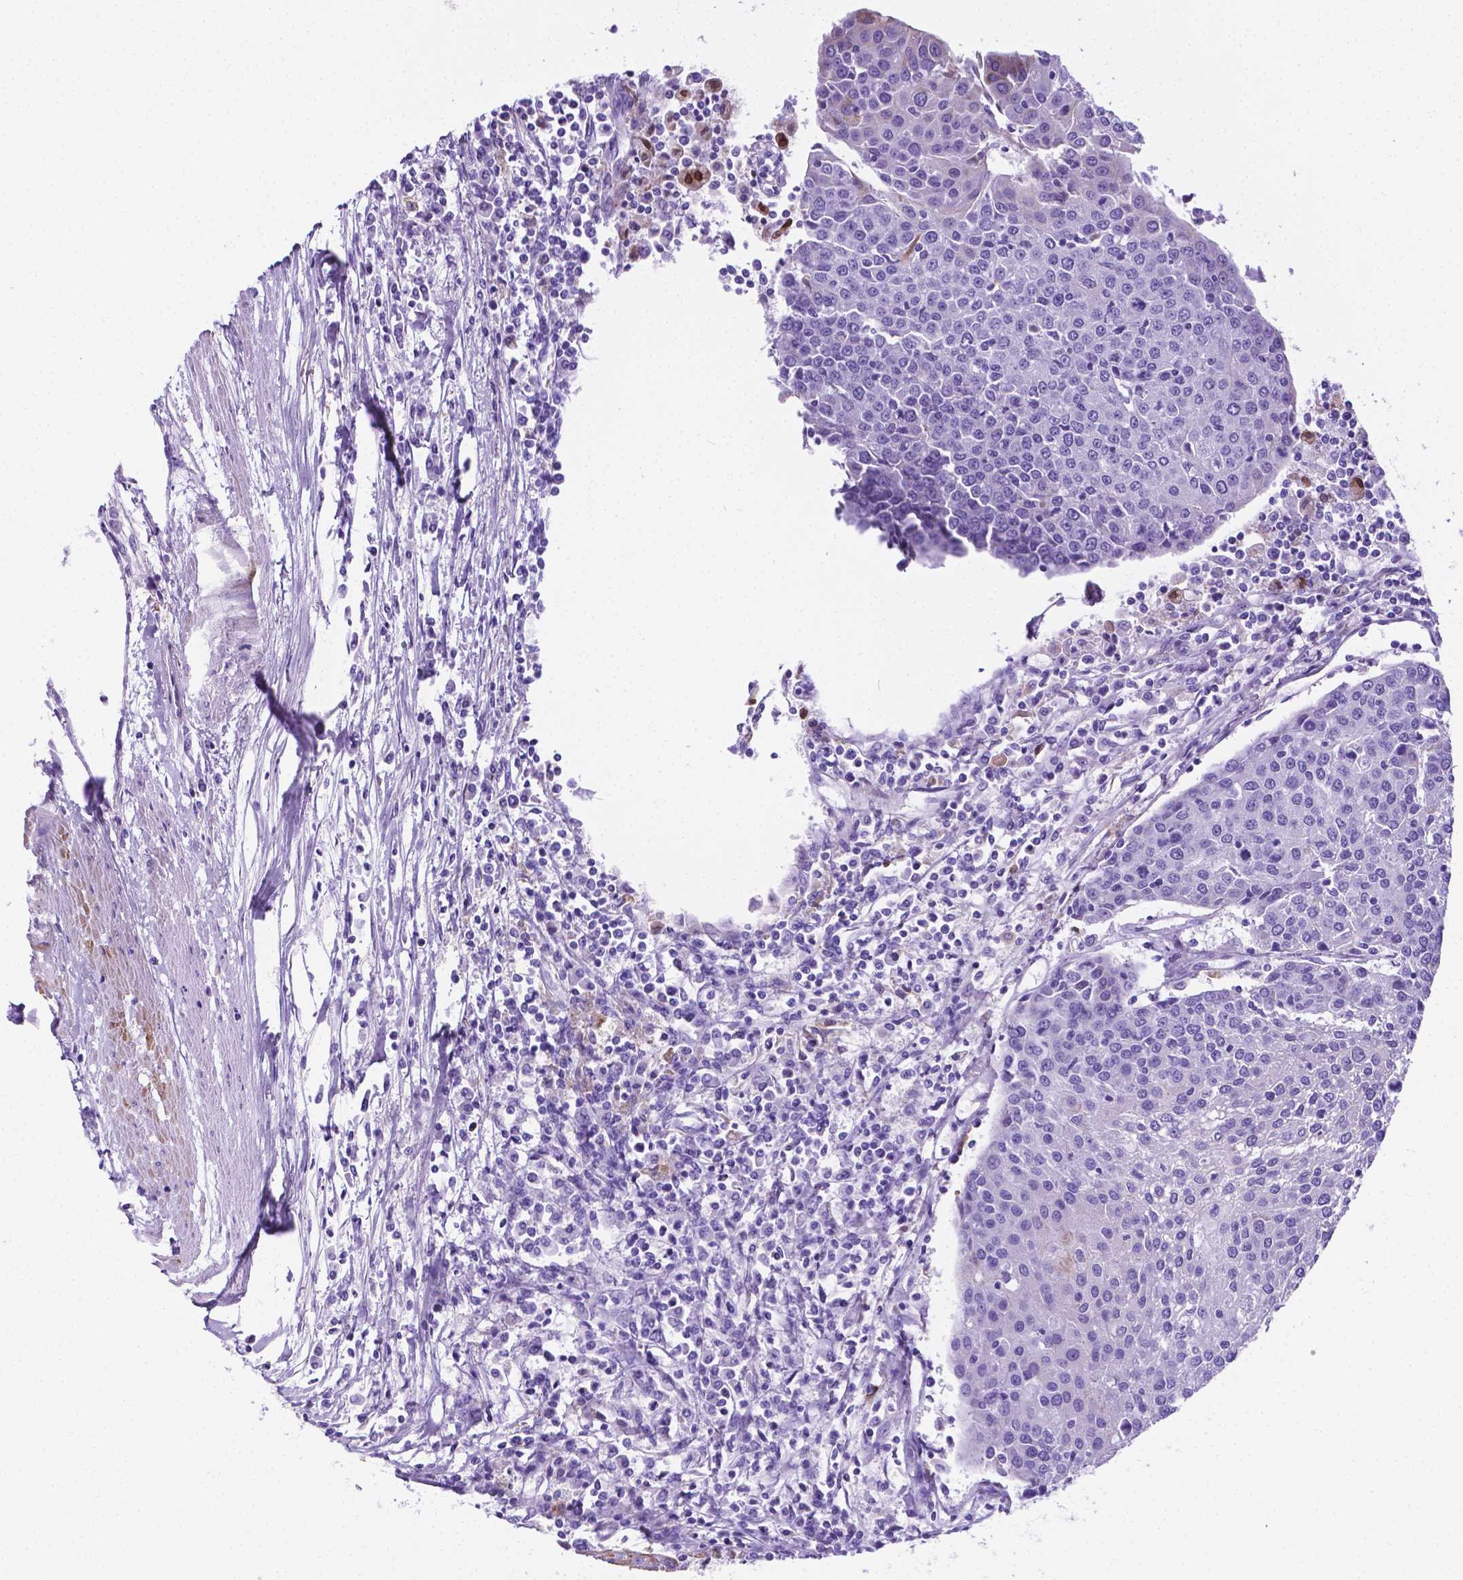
{"staining": {"intensity": "negative", "quantity": "none", "location": "none"}, "tissue": "urothelial cancer", "cell_type": "Tumor cells", "image_type": "cancer", "snomed": [{"axis": "morphology", "description": "Urothelial carcinoma, High grade"}, {"axis": "topography", "description": "Urinary bladder"}], "caption": "High power microscopy image of an immunohistochemistry (IHC) photomicrograph of urothelial cancer, revealing no significant positivity in tumor cells. Brightfield microscopy of immunohistochemistry (IHC) stained with DAB (3,3'-diaminobenzidine) (brown) and hematoxylin (blue), captured at high magnification.", "gene": "APOE", "patient": {"sex": "female", "age": 85}}